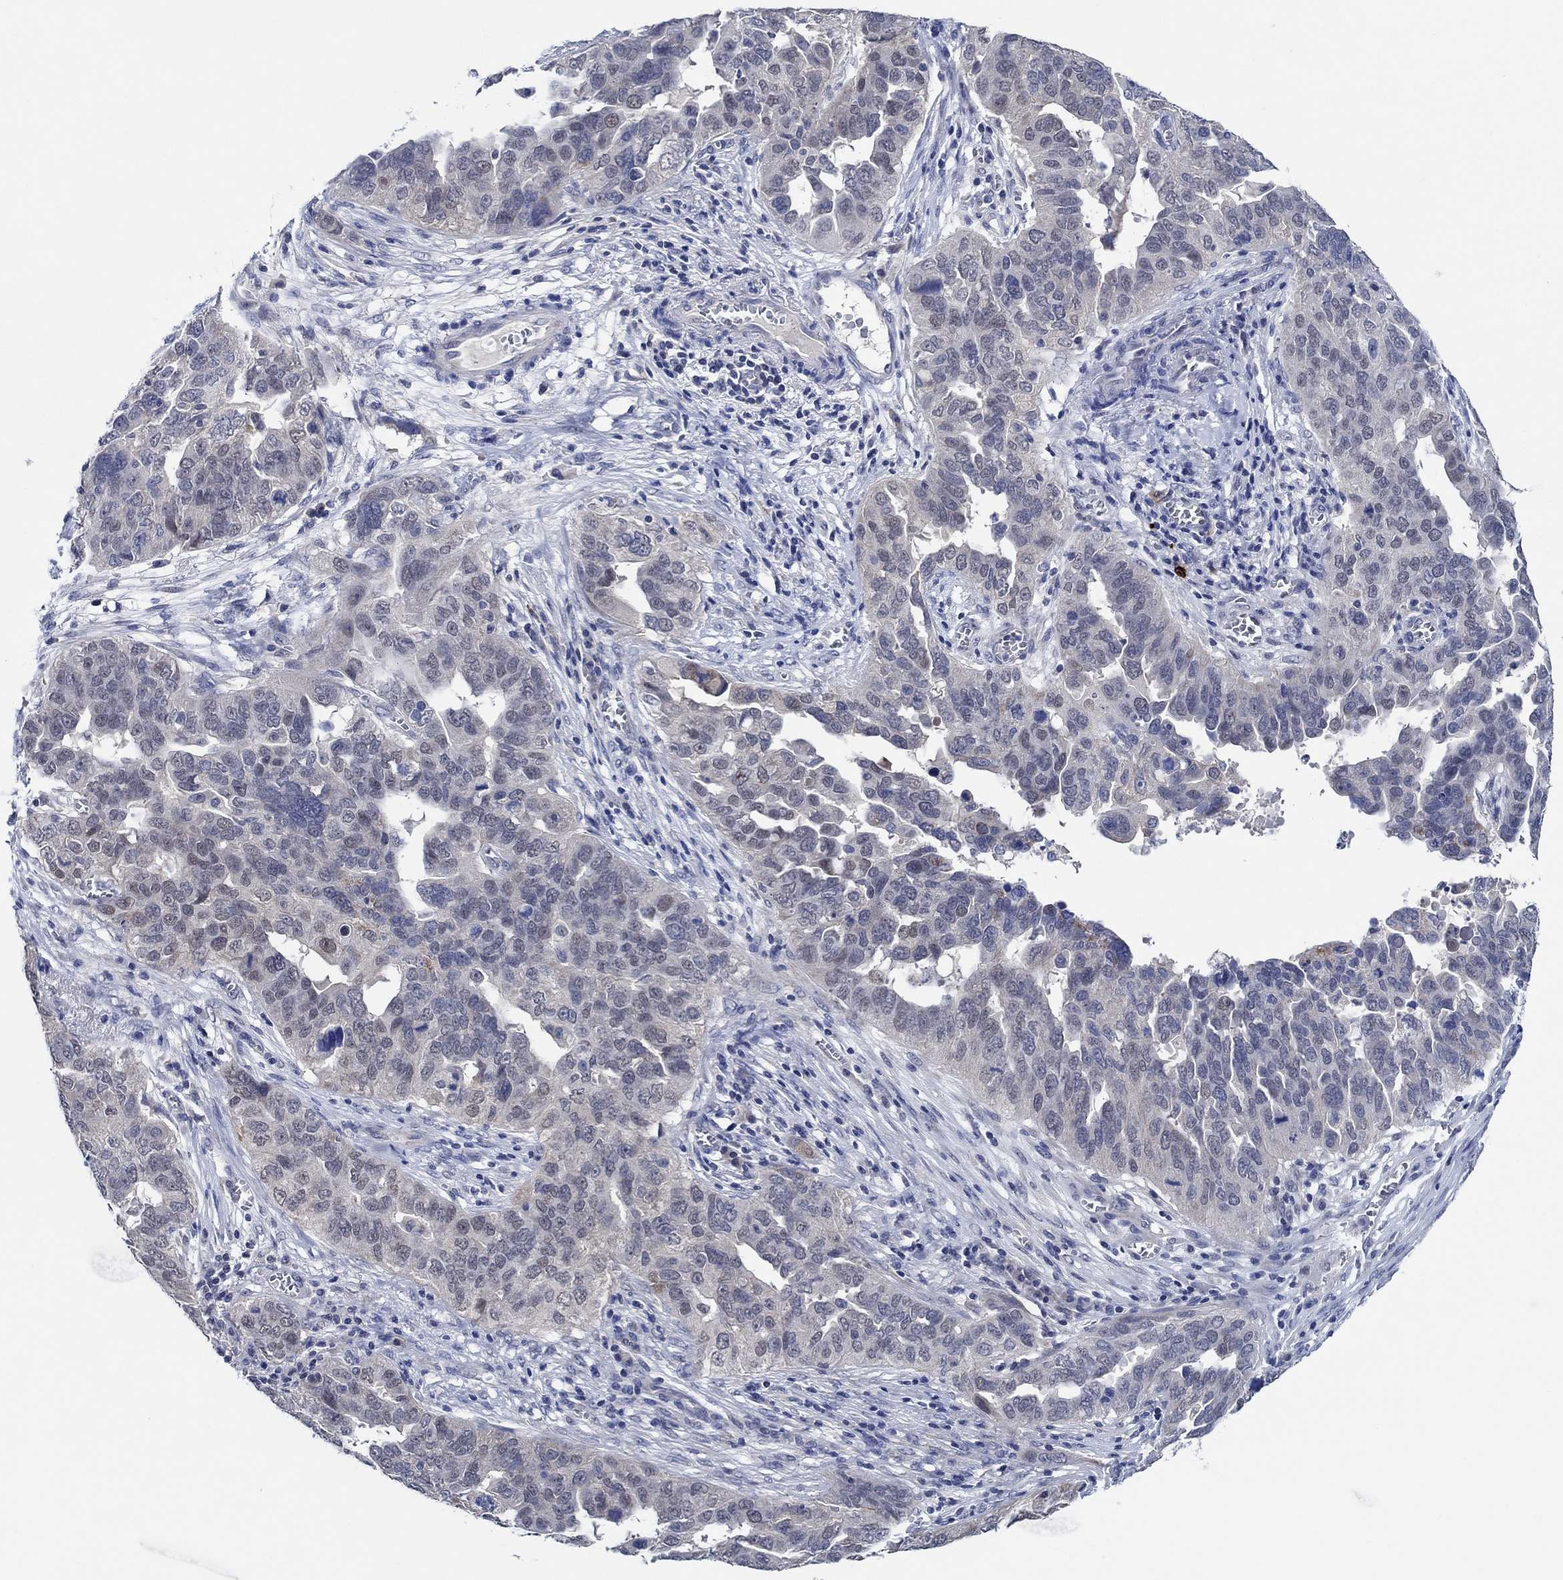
{"staining": {"intensity": "weak", "quantity": "<25%", "location": "cytoplasmic/membranous,nuclear"}, "tissue": "ovarian cancer", "cell_type": "Tumor cells", "image_type": "cancer", "snomed": [{"axis": "morphology", "description": "Carcinoma, endometroid"}, {"axis": "topography", "description": "Soft tissue"}, {"axis": "topography", "description": "Ovary"}], "caption": "Immunohistochemical staining of human ovarian cancer displays no significant expression in tumor cells.", "gene": "PRRT3", "patient": {"sex": "female", "age": 52}}